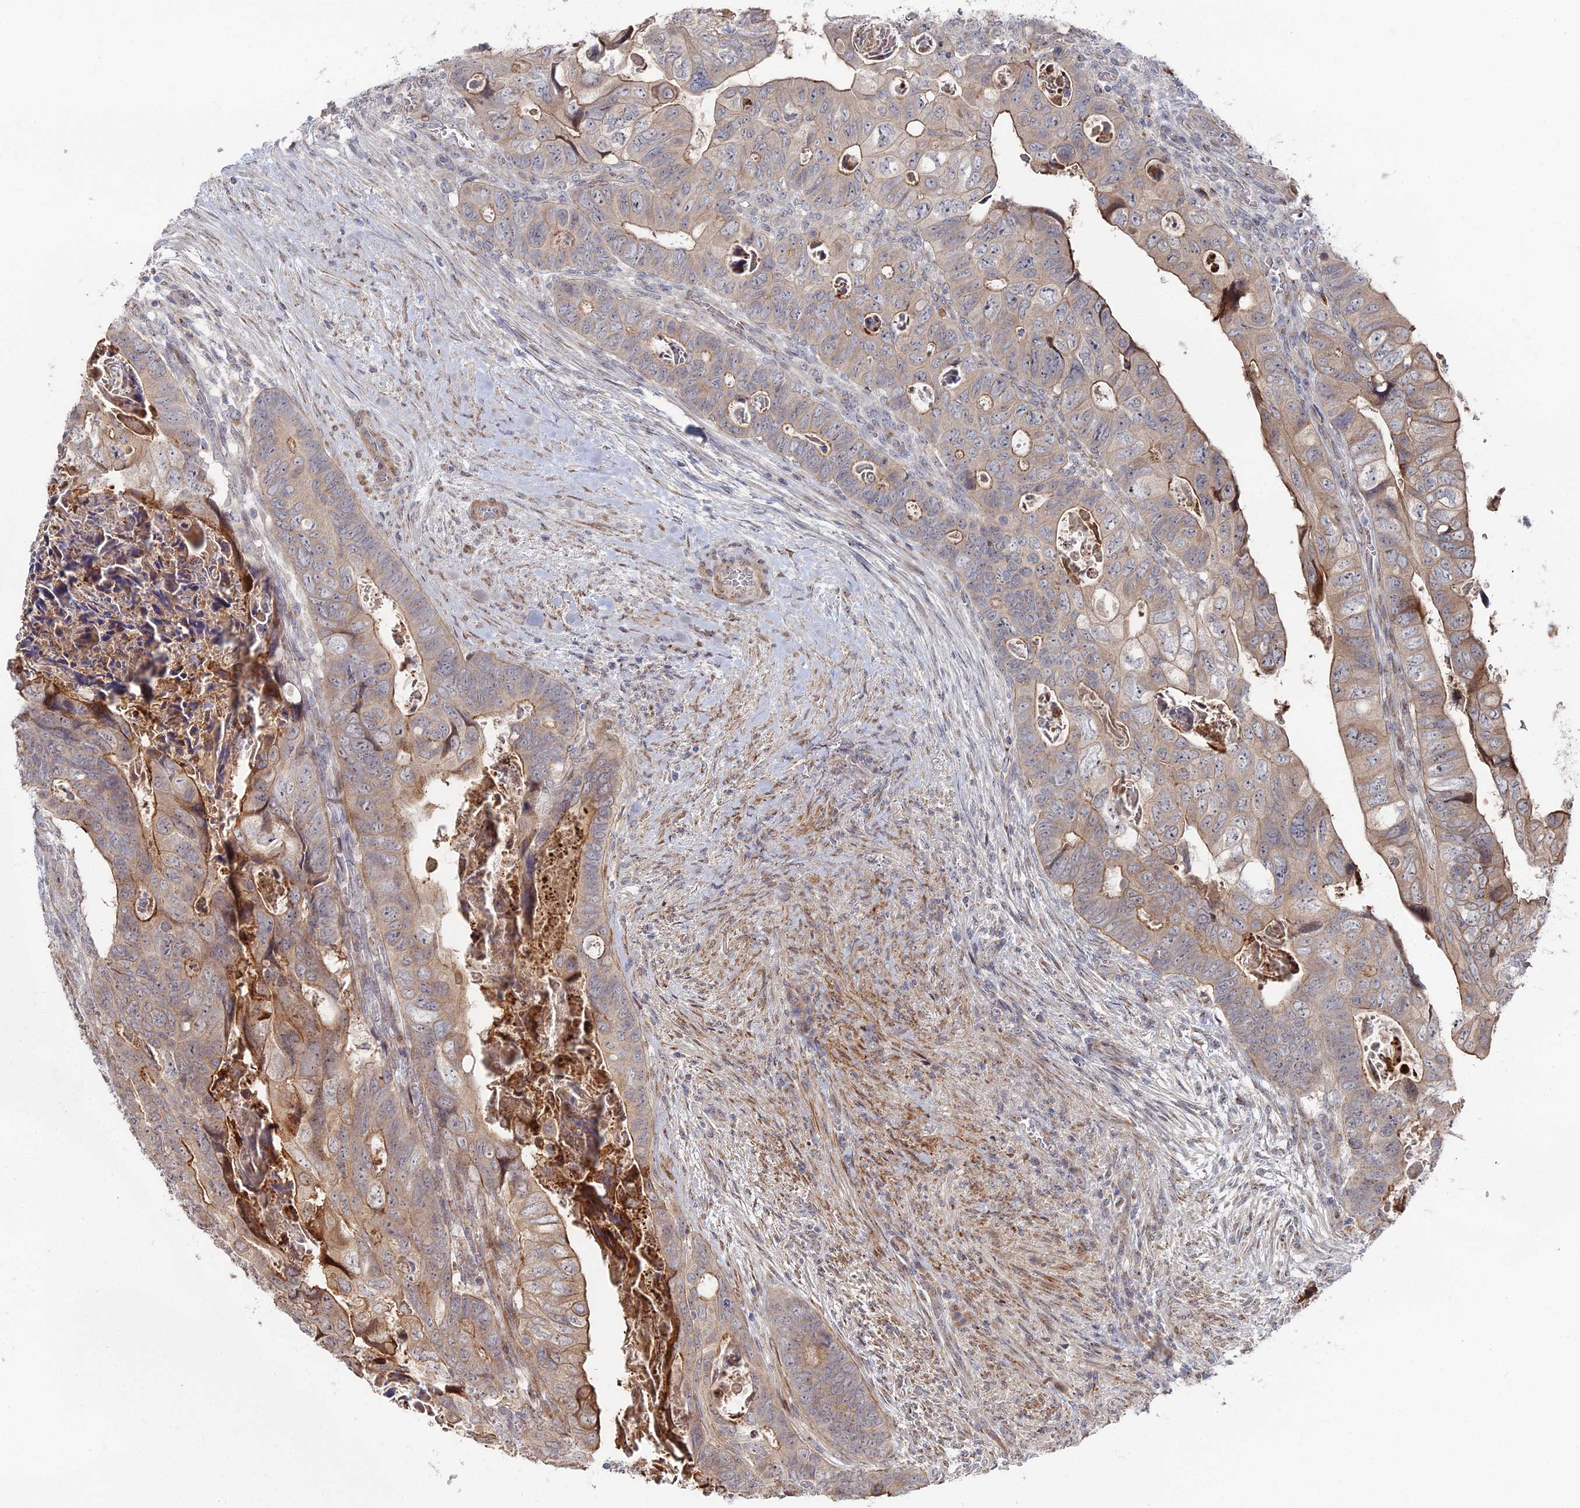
{"staining": {"intensity": "moderate", "quantity": ">75%", "location": "cytoplasmic/membranous"}, "tissue": "colorectal cancer", "cell_type": "Tumor cells", "image_type": "cancer", "snomed": [{"axis": "morphology", "description": "Adenocarcinoma, NOS"}, {"axis": "topography", "description": "Rectum"}], "caption": "Immunohistochemistry (IHC) photomicrograph of colorectal adenocarcinoma stained for a protein (brown), which displays medium levels of moderate cytoplasmic/membranous expression in approximately >75% of tumor cells.", "gene": "SGMS1", "patient": {"sex": "female", "age": 78}}